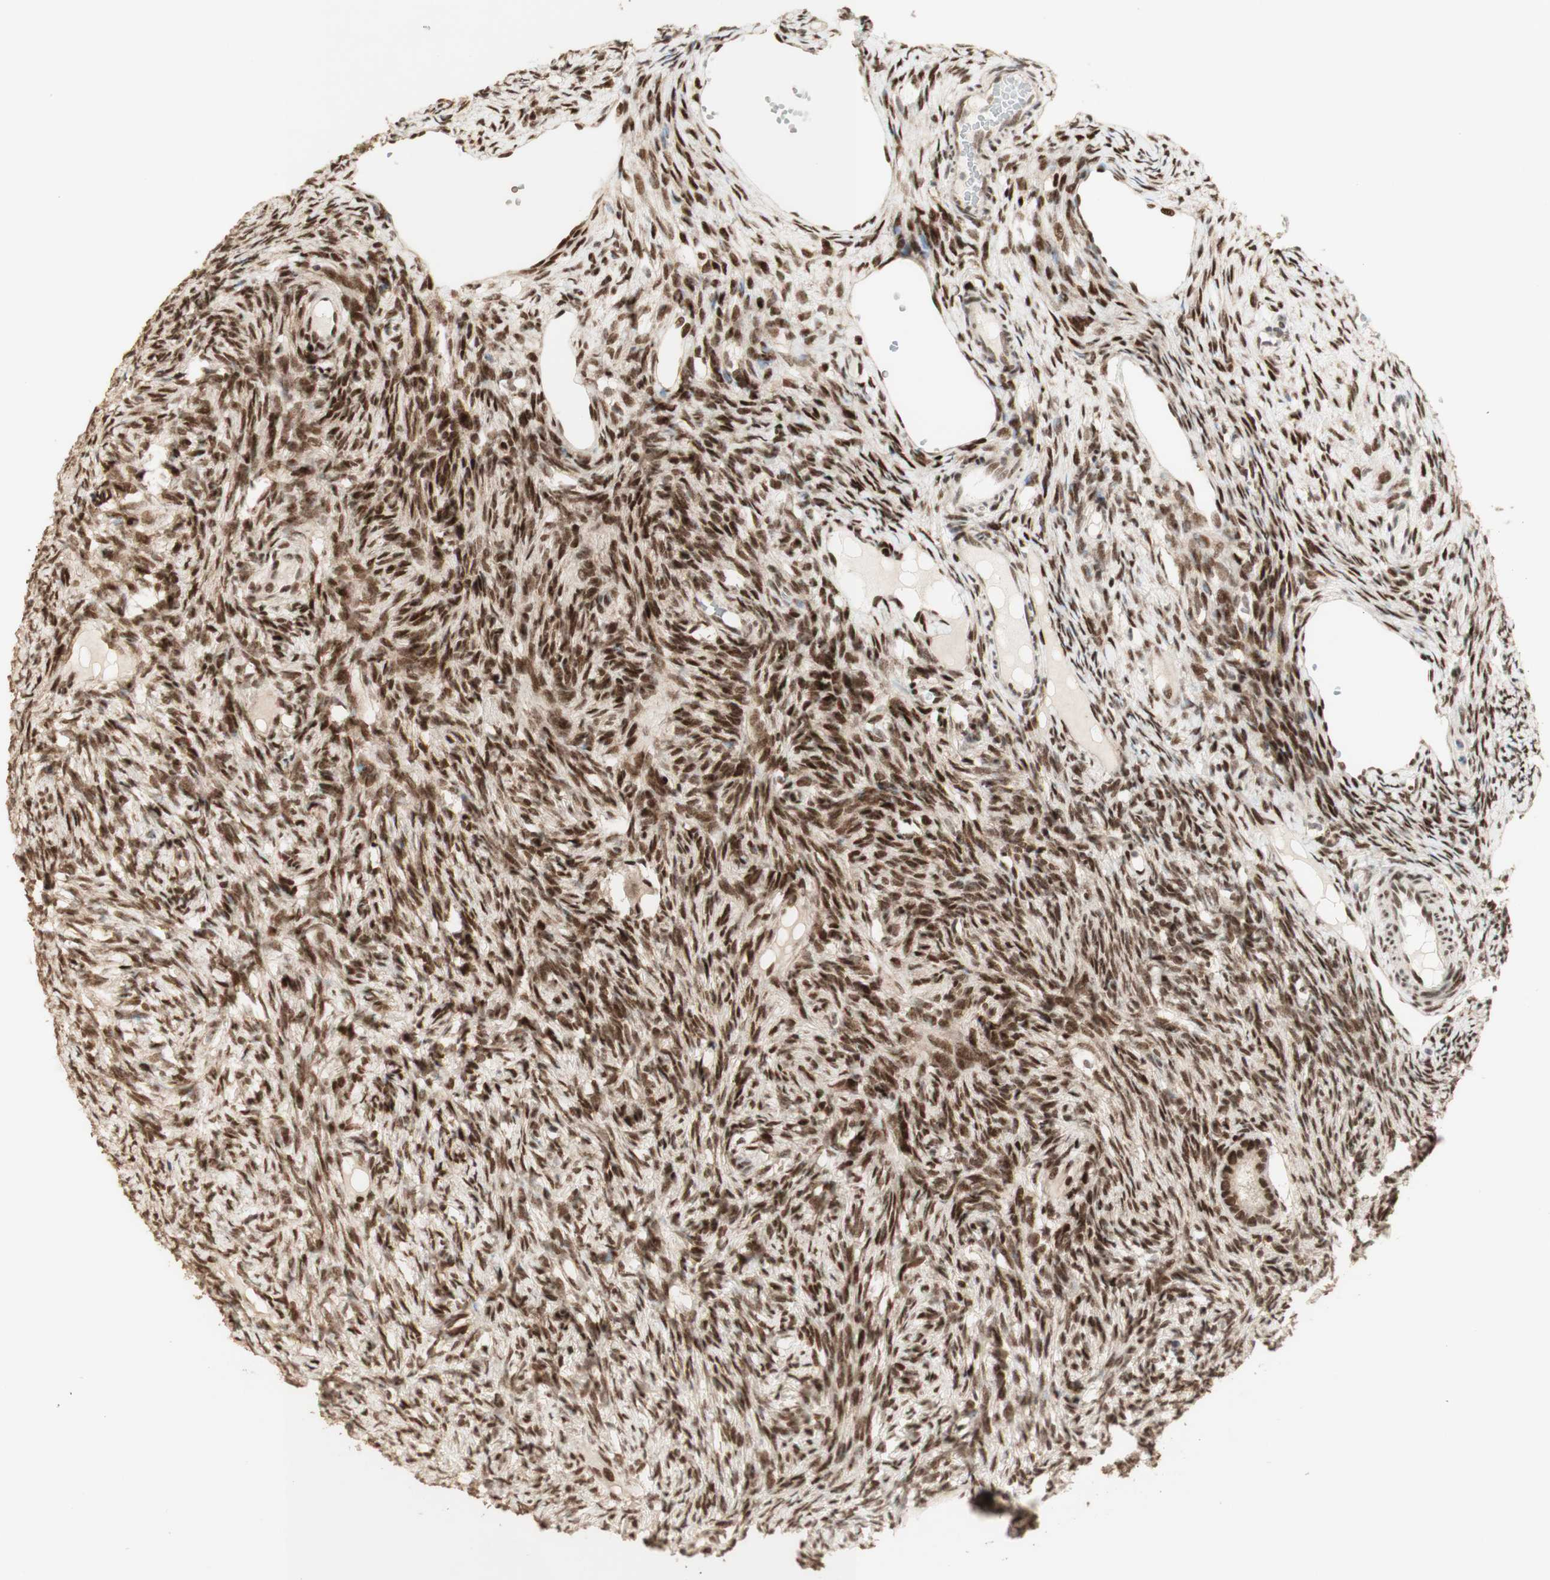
{"staining": {"intensity": "moderate", "quantity": "<25%", "location": "nuclear"}, "tissue": "ovary", "cell_type": "Follicle cells", "image_type": "normal", "snomed": [{"axis": "morphology", "description": "Normal tissue, NOS"}, {"axis": "topography", "description": "Ovary"}], "caption": "Immunohistochemistry (IHC) of unremarkable ovary demonstrates low levels of moderate nuclear expression in about <25% of follicle cells.", "gene": "FOXP1", "patient": {"sex": "female", "age": 33}}